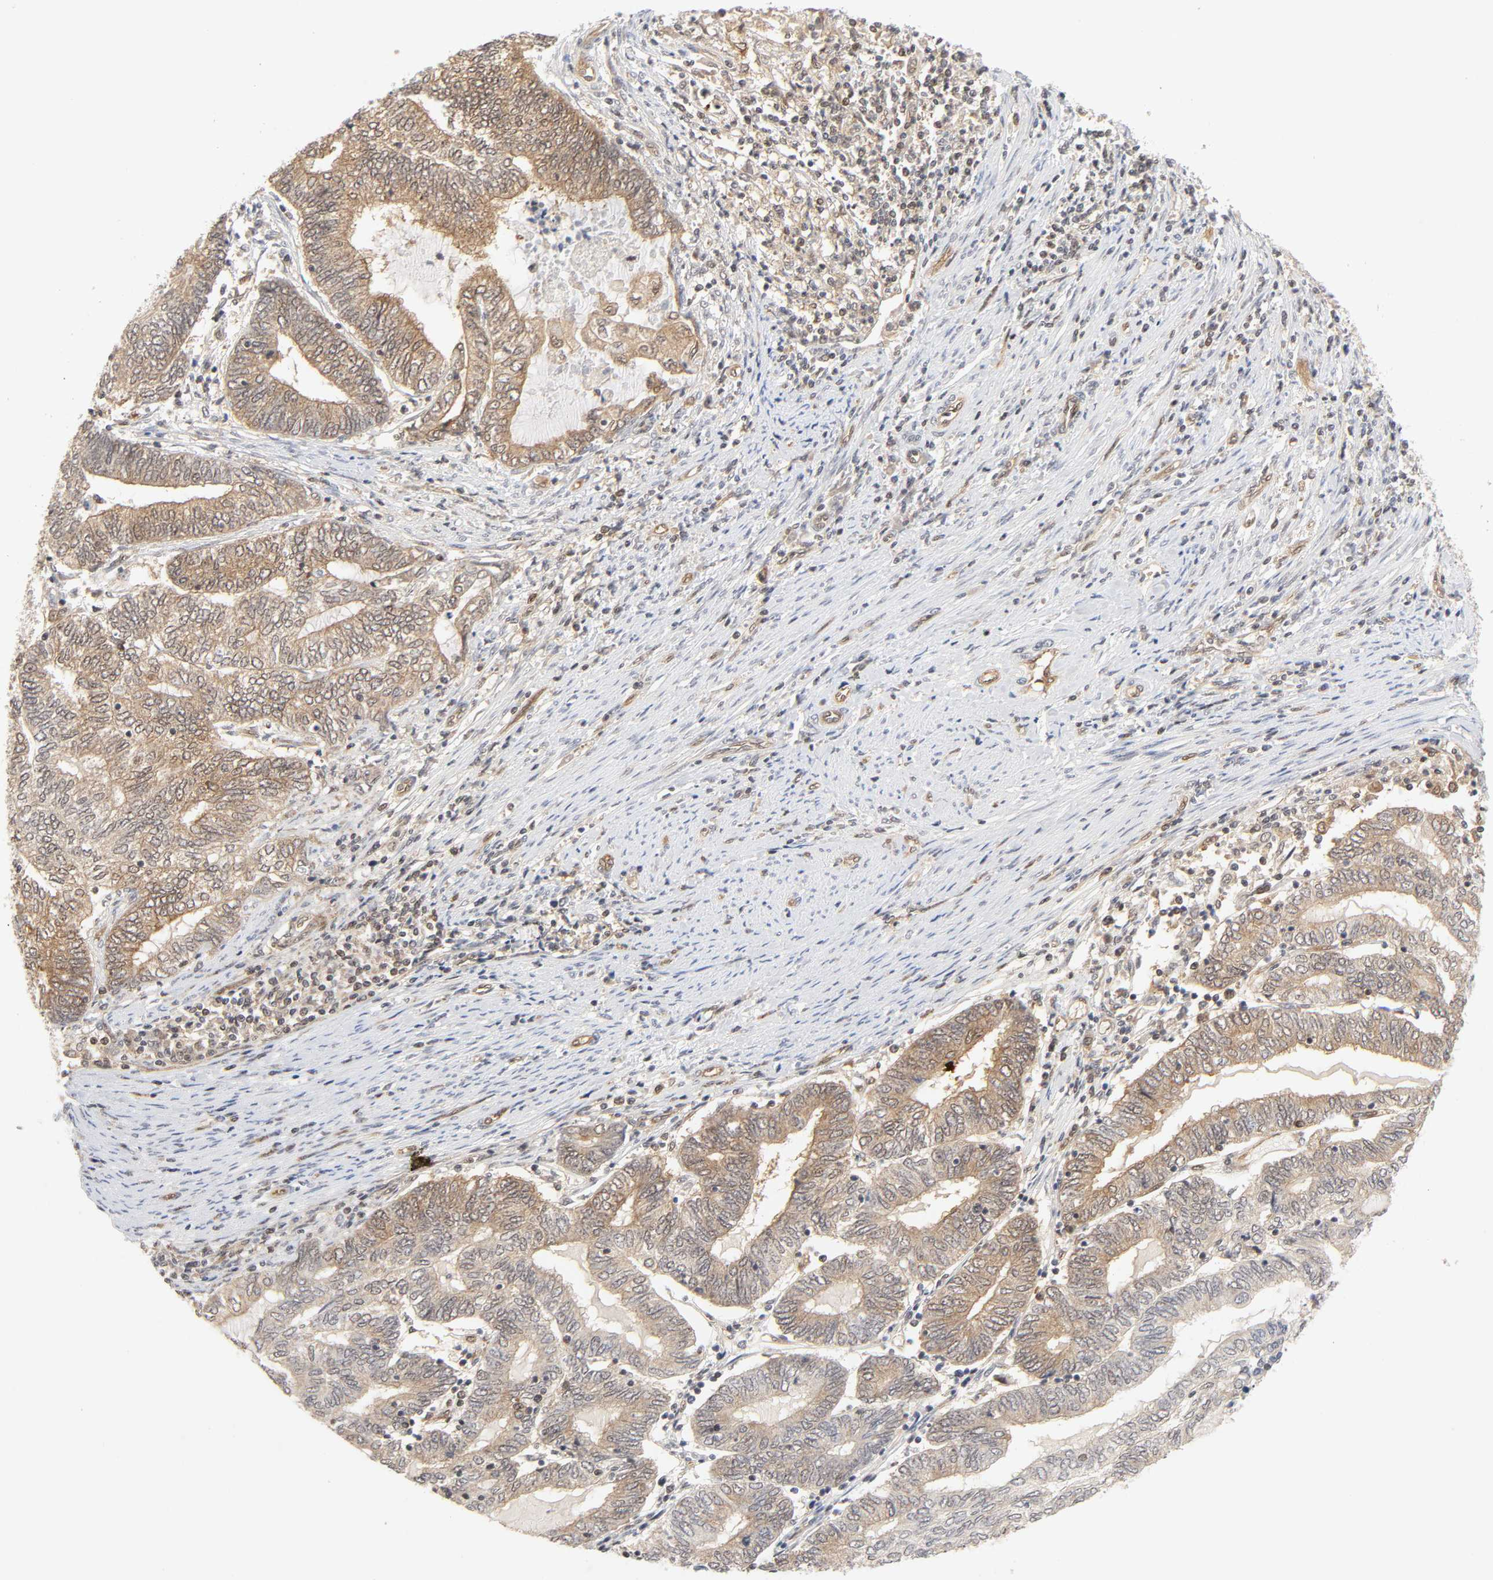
{"staining": {"intensity": "weak", "quantity": ">75%", "location": "cytoplasmic/membranous,nuclear"}, "tissue": "endometrial cancer", "cell_type": "Tumor cells", "image_type": "cancer", "snomed": [{"axis": "morphology", "description": "Adenocarcinoma, NOS"}, {"axis": "topography", "description": "Uterus"}, {"axis": "topography", "description": "Endometrium"}], "caption": "Protein expression analysis of human adenocarcinoma (endometrial) reveals weak cytoplasmic/membranous and nuclear expression in about >75% of tumor cells.", "gene": "CDC37", "patient": {"sex": "female", "age": 70}}